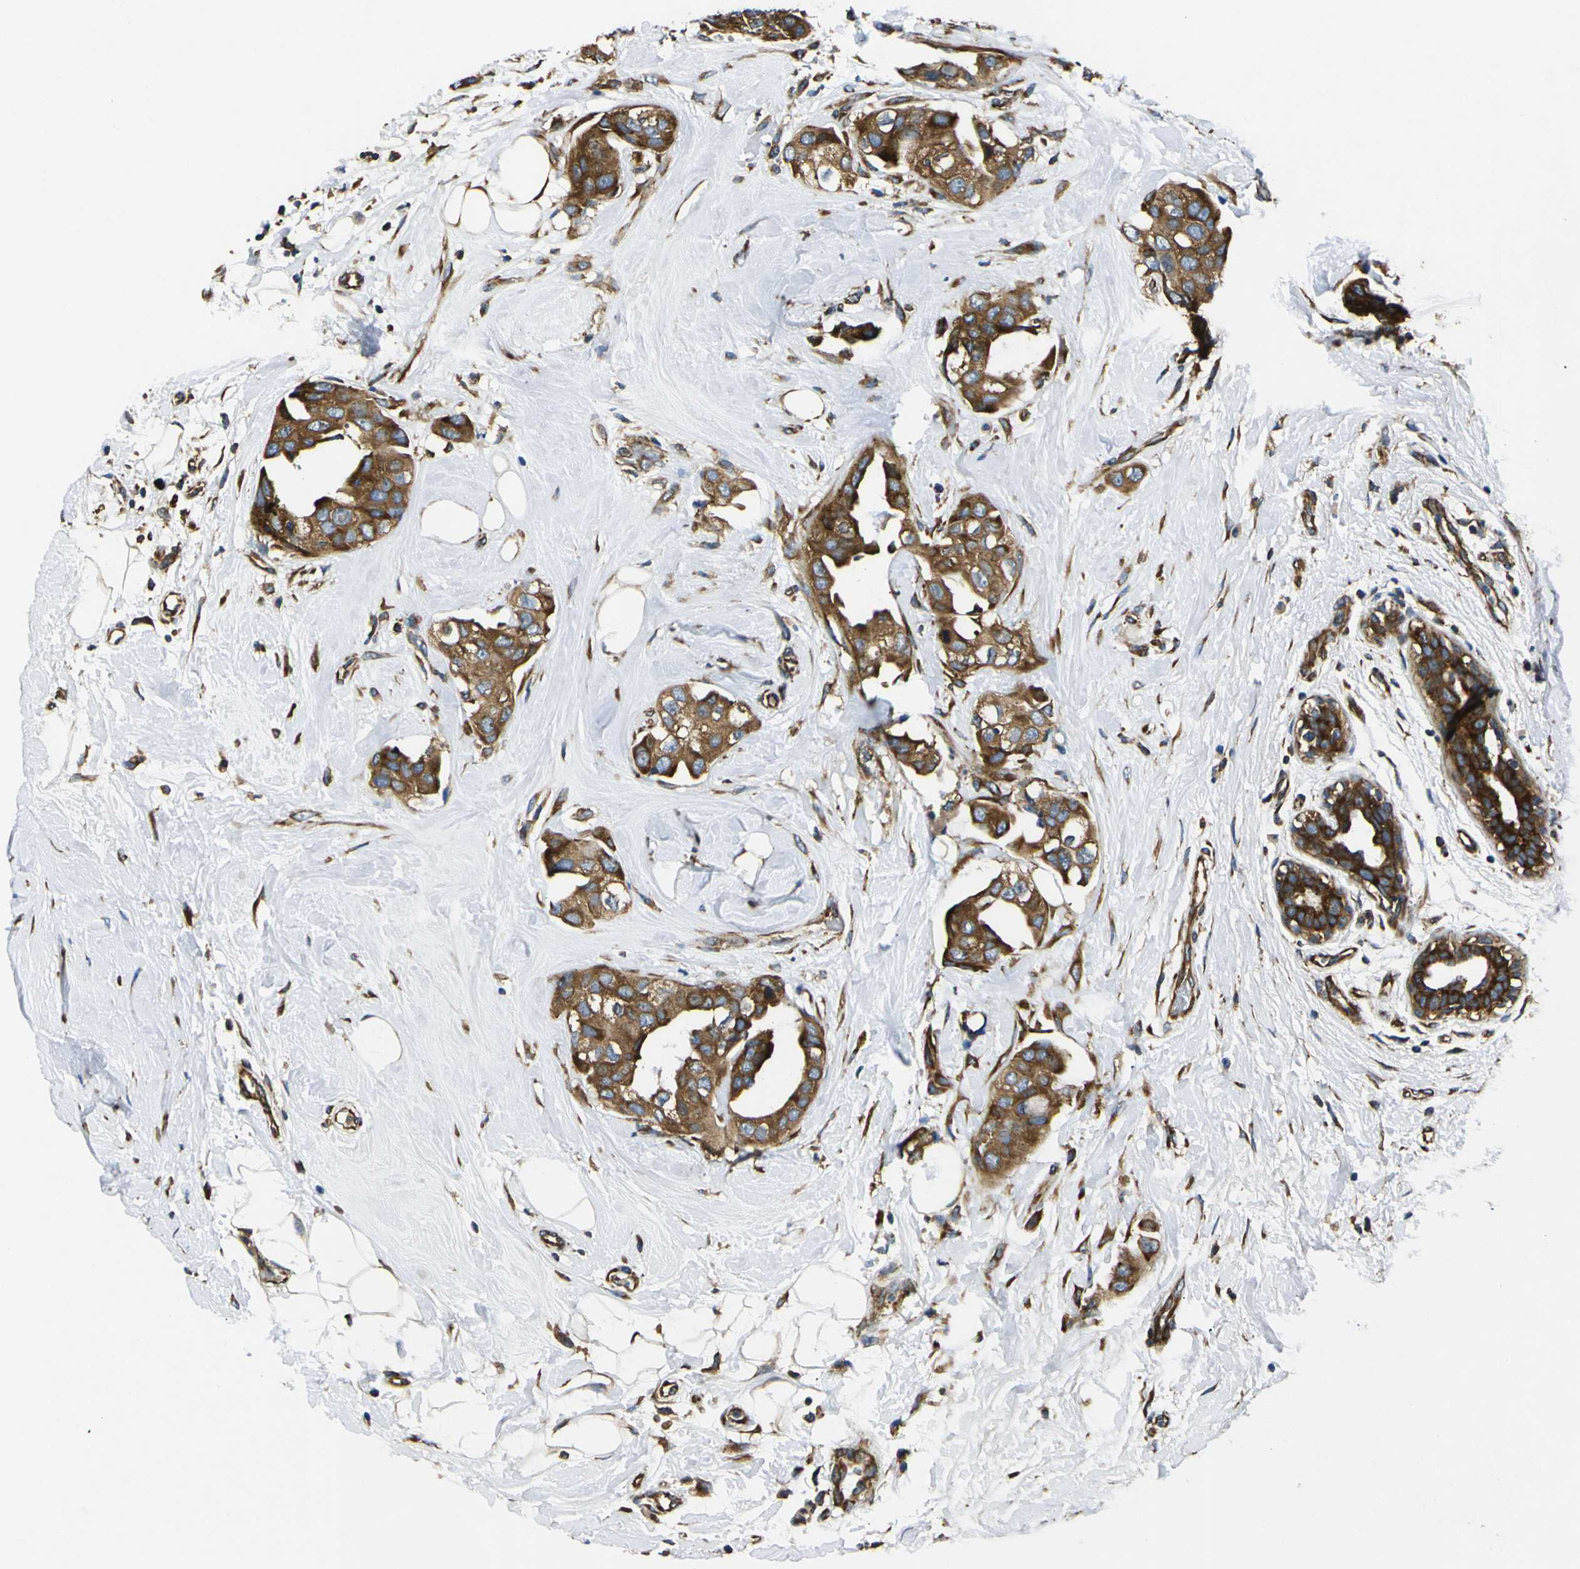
{"staining": {"intensity": "moderate", "quantity": ">75%", "location": "cytoplasmic/membranous"}, "tissue": "breast cancer", "cell_type": "Tumor cells", "image_type": "cancer", "snomed": [{"axis": "morphology", "description": "Duct carcinoma"}, {"axis": "topography", "description": "Breast"}], "caption": "Immunohistochemical staining of breast cancer displays medium levels of moderate cytoplasmic/membranous expression in about >75% of tumor cells. The protein is shown in brown color, while the nuclei are stained blue.", "gene": "RPSA", "patient": {"sex": "female", "age": 40}}